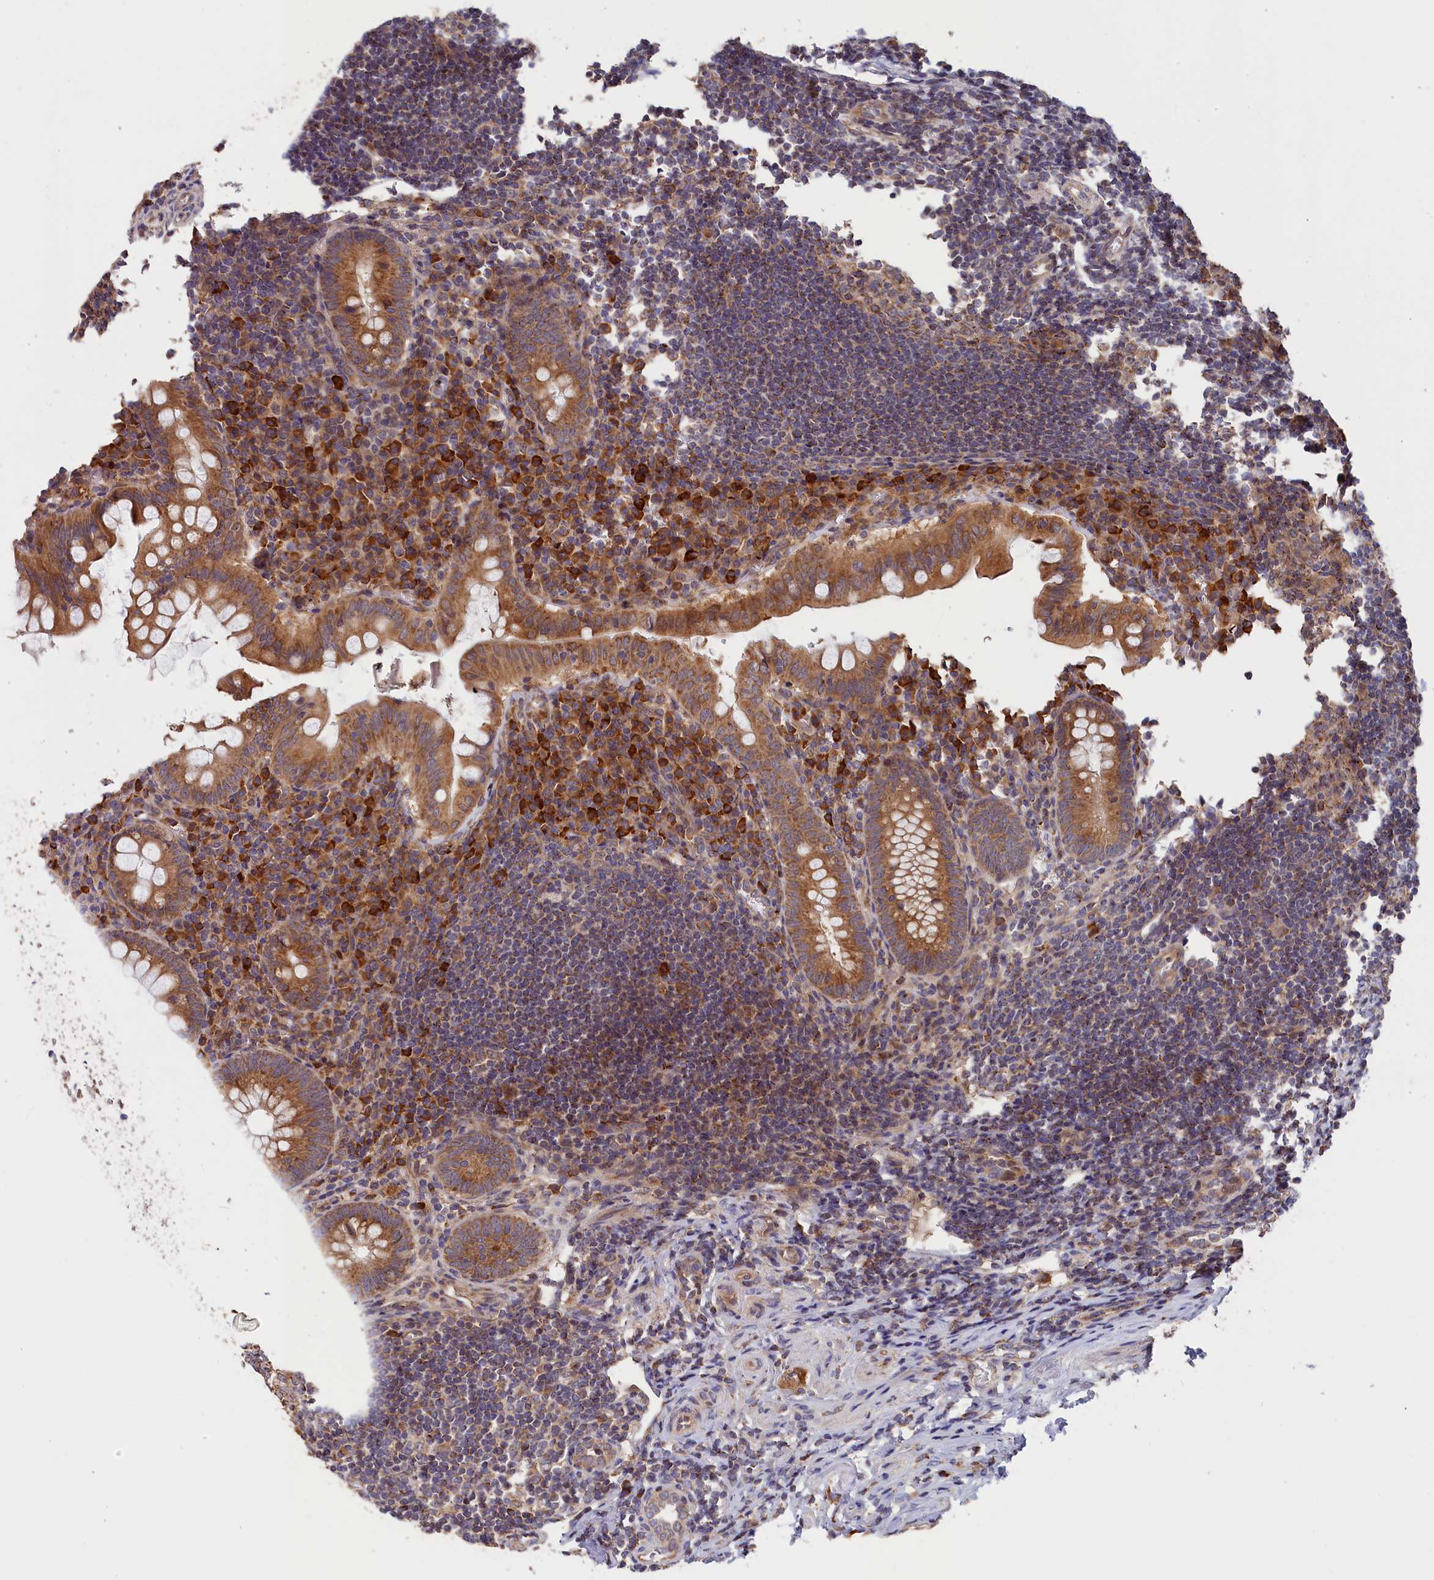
{"staining": {"intensity": "moderate", "quantity": ">75%", "location": "cytoplasmic/membranous"}, "tissue": "appendix", "cell_type": "Glandular cells", "image_type": "normal", "snomed": [{"axis": "morphology", "description": "Normal tissue, NOS"}, {"axis": "topography", "description": "Appendix"}], "caption": "Immunohistochemistry histopathology image of unremarkable appendix: human appendix stained using immunohistochemistry (IHC) shows medium levels of moderate protein expression localized specifically in the cytoplasmic/membranous of glandular cells, appearing as a cytoplasmic/membranous brown color.", "gene": "CEP44", "patient": {"sex": "female", "age": 33}}